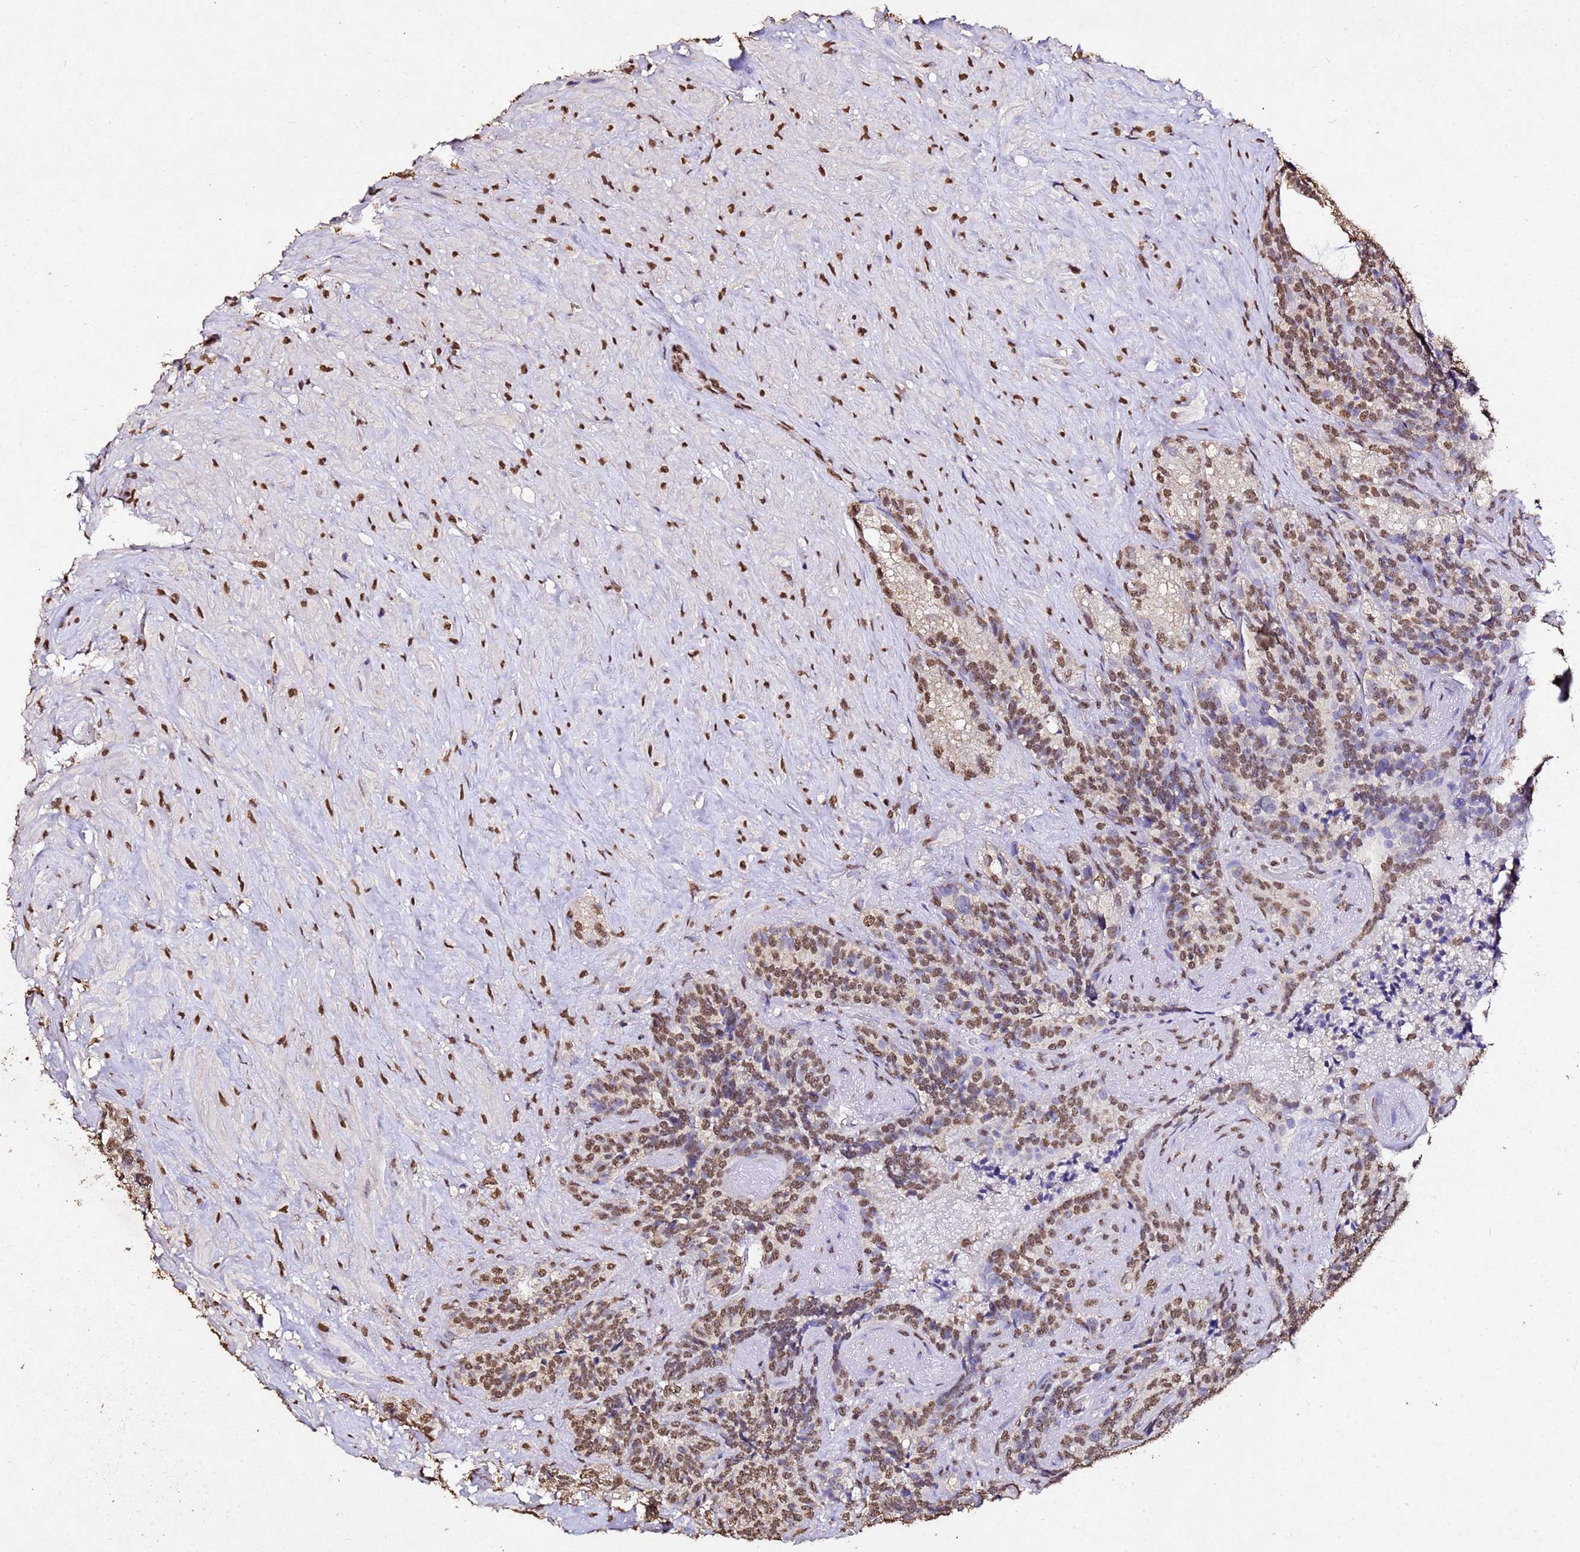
{"staining": {"intensity": "moderate", "quantity": ">75%", "location": "nuclear"}, "tissue": "seminal vesicle", "cell_type": "Glandular cells", "image_type": "normal", "snomed": [{"axis": "morphology", "description": "Normal tissue, NOS"}, {"axis": "topography", "description": "Seminal veicle"}], "caption": "Human seminal vesicle stained for a protein (brown) demonstrates moderate nuclear positive positivity in about >75% of glandular cells.", "gene": "MYOCD", "patient": {"sex": "male", "age": 62}}